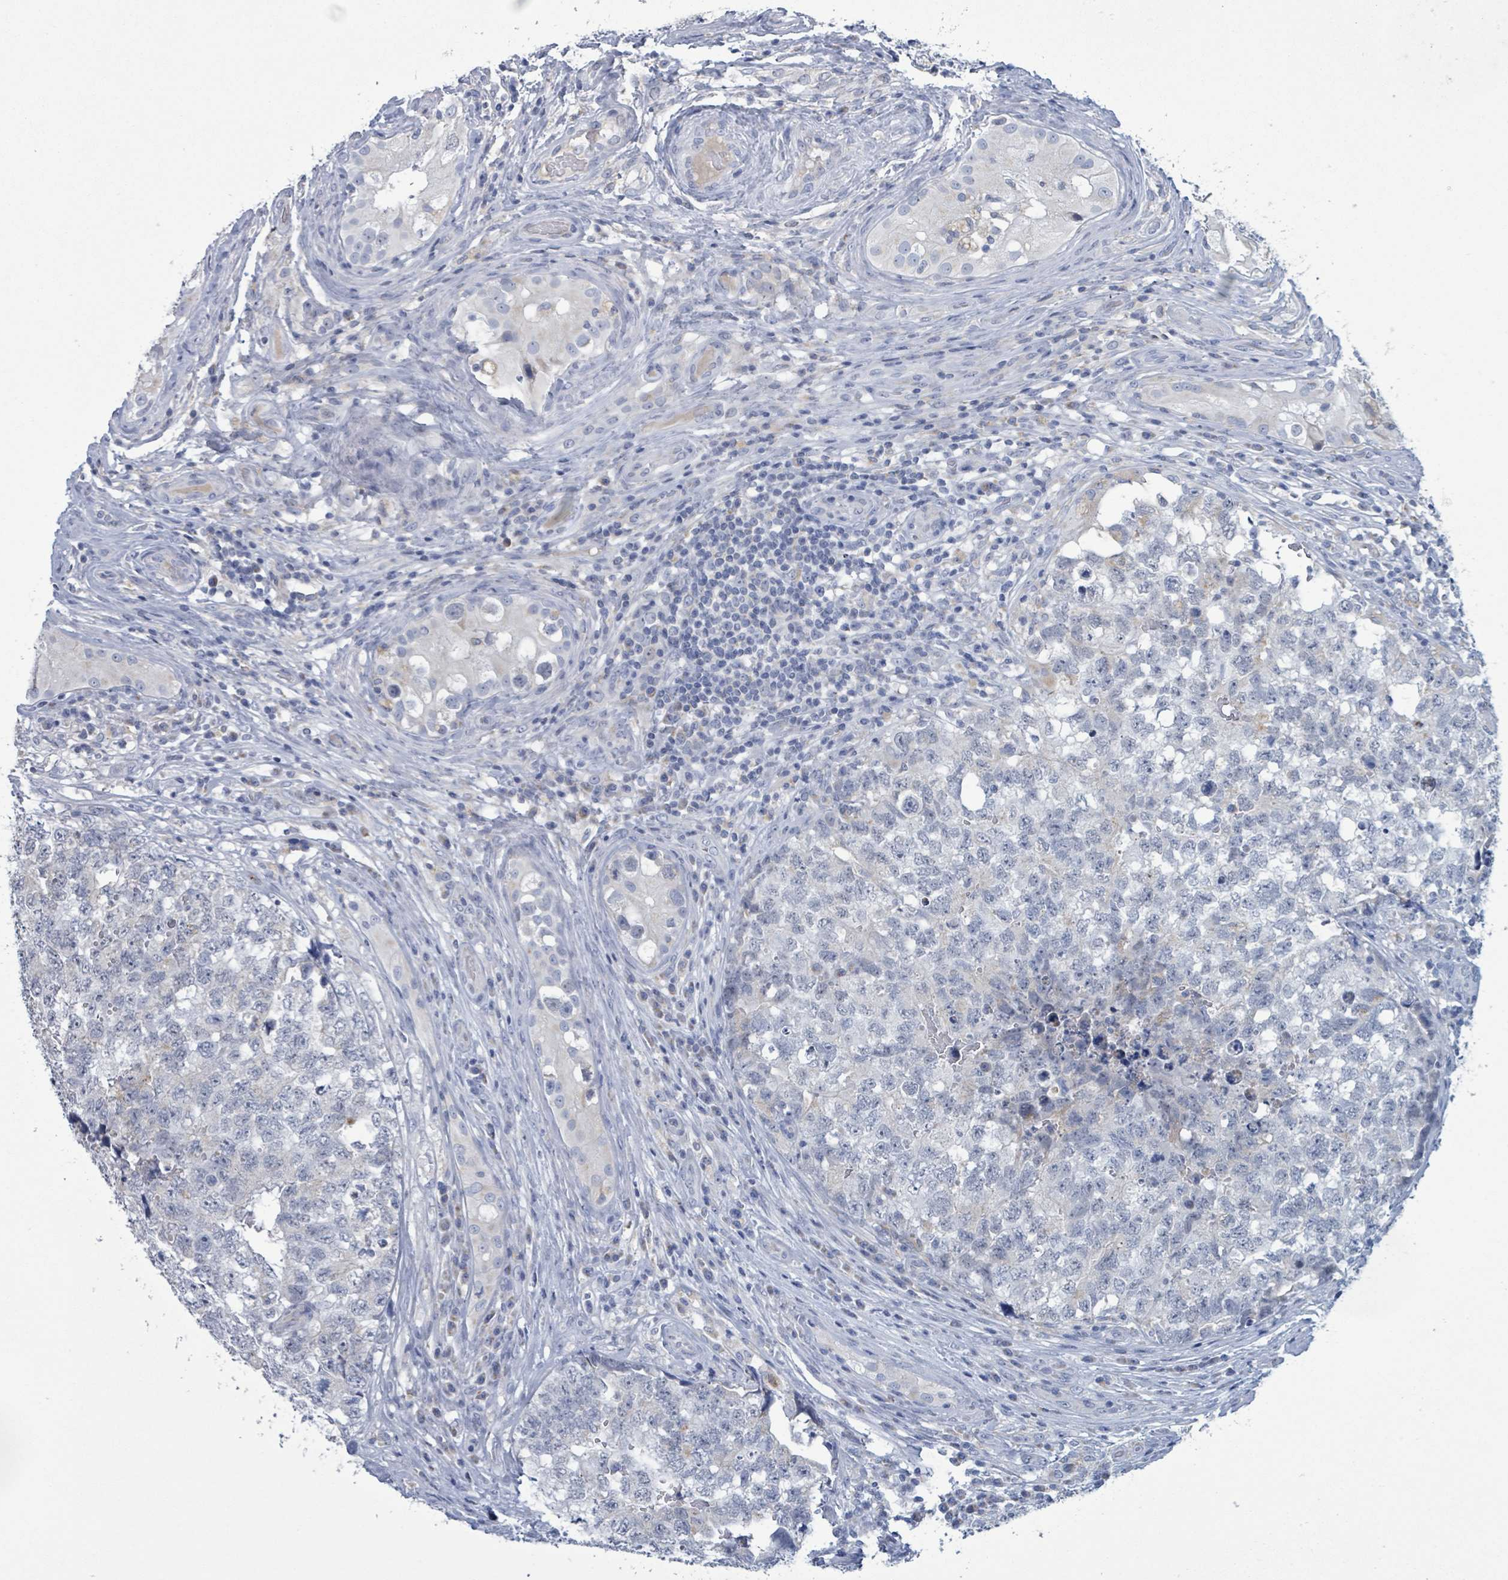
{"staining": {"intensity": "negative", "quantity": "none", "location": "none"}, "tissue": "testis cancer", "cell_type": "Tumor cells", "image_type": "cancer", "snomed": [{"axis": "morphology", "description": "Carcinoma, Embryonal, NOS"}, {"axis": "topography", "description": "Testis"}], "caption": "DAB immunohistochemical staining of testis embryonal carcinoma shows no significant positivity in tumor cells.", "gene": "AKR1C4", "patient": {"sex": "male", "age": 31}}